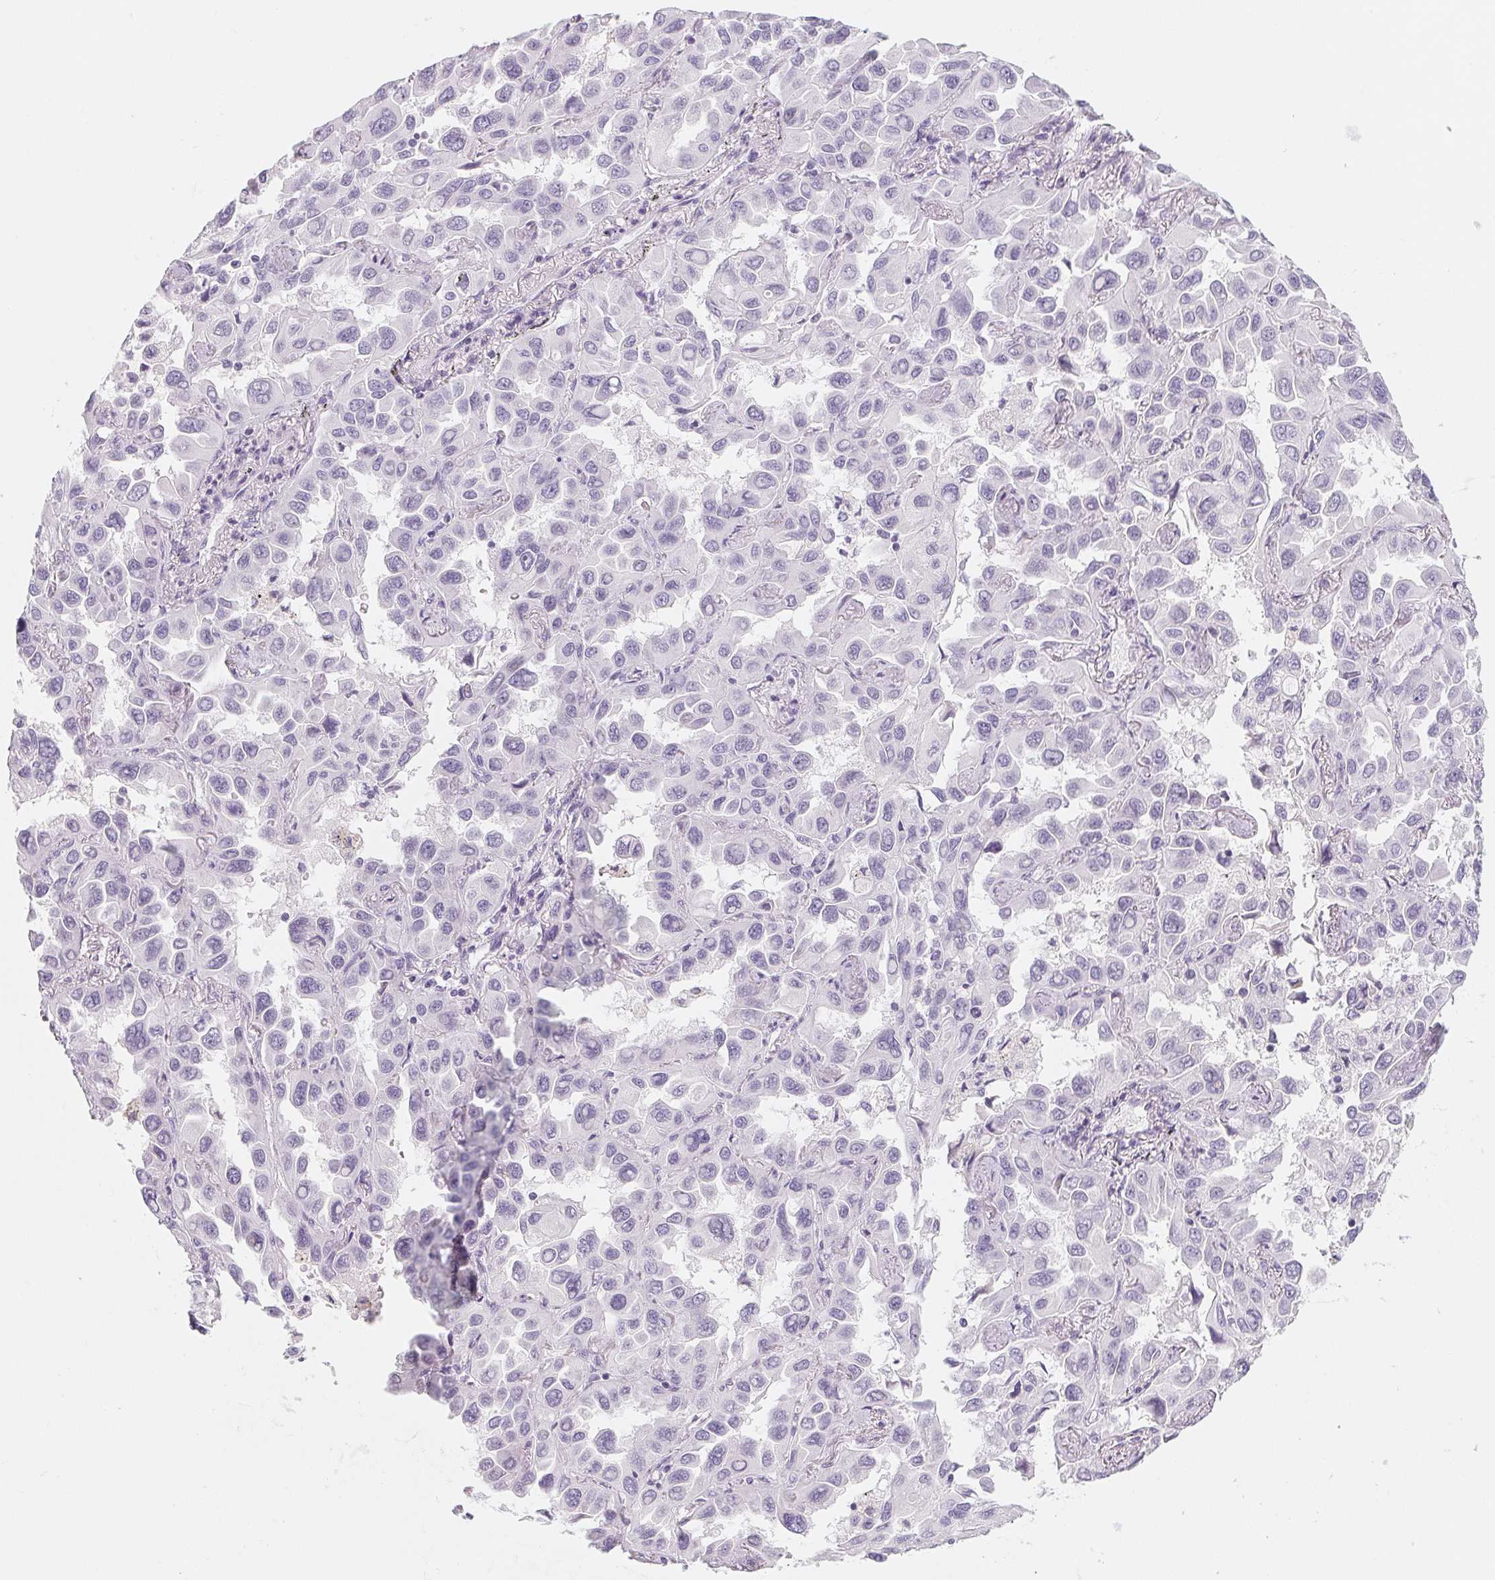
{"staining": {"intensity": "negative", "quantity": "none", "location": "none"}, "tissue": "lung cancer", "cell_type": "Tumor cells", "image_type": "cancer", "snomed": [{"axis": "morphology", "description": "Adenocarcinoma, NOS"}, {"axis": "topography", "description": "Lung"}], "caption": "Histopathology image shows no protein expression in tumor cells of lung cancer (adenocarcinoma) tissue.", "gene": "SH3GL2", "patient": {"sex": "male", "age": 64}}